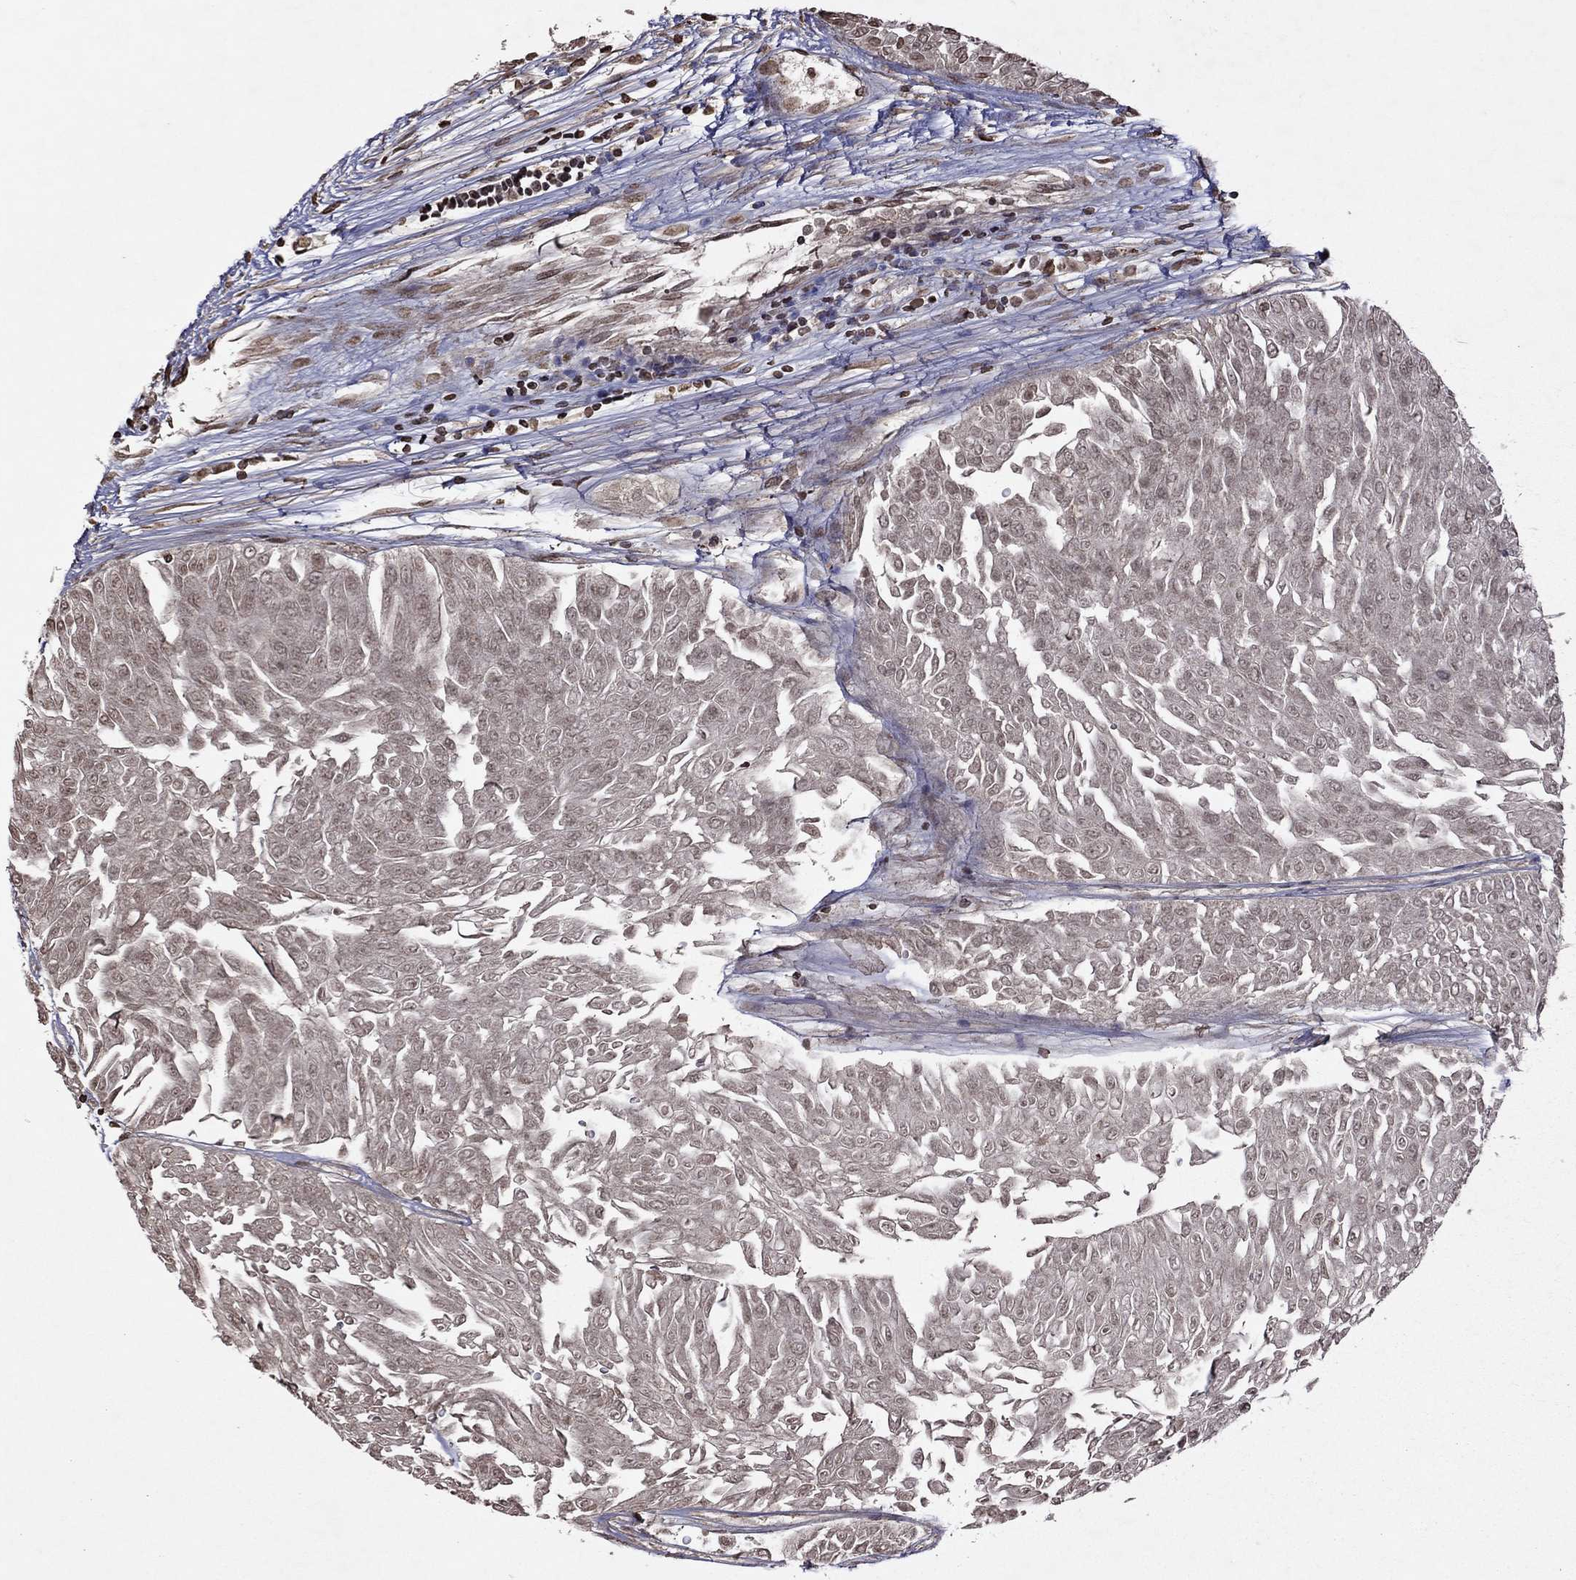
{"staining": {"intensity": "negative", "quantity": "none", "location": "none"}, "tissue": "urothelial cancer", "cell_type": "Tumor cells", "image_type": "cancer", "snomed": [{"axis": "morphology", "description": "Urothelial carcinoma, Low grade"}, {"axis": "topography", "description": "Urinary bladder"}], "caption": "Immunohistochemistry (IHC) of urothelial cancer demonstrates no positivity in tumor cells.", "gene": "NLGN1", "patient": {"sex": "male", "age": 67}}